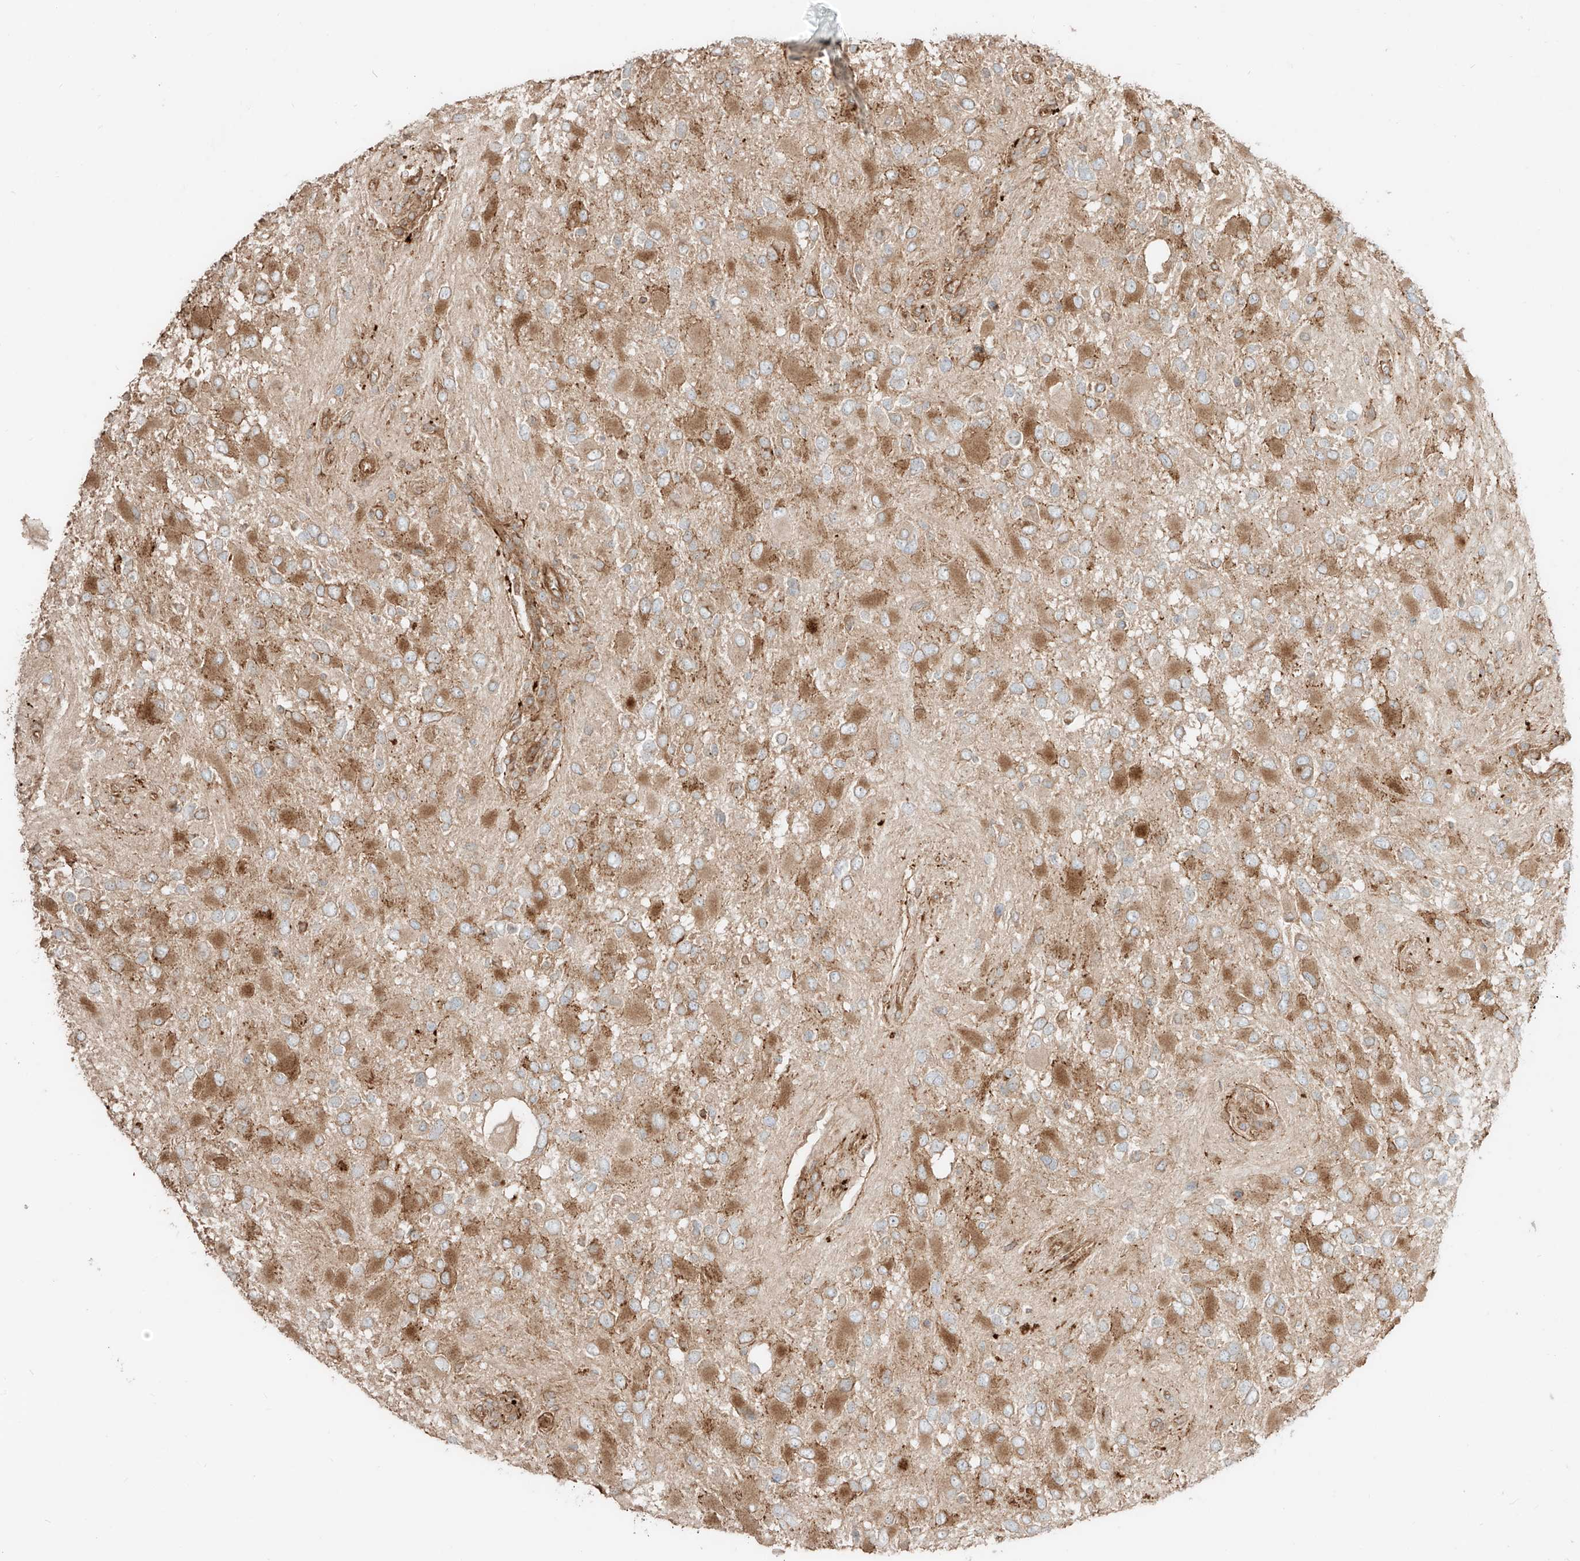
{"staining": {"intensity": "moderate", "quantity": ">75%", "location": "cytoplasmic/membranous"}, "tissue": "glioma", "cell_type": "Tumor cells", "image_type": "cancer", "snomed": [{"axis": "morphology", "description": "Glioma, malignant, High grade"}, {"axis": "topography", "description": "Brain"}], "caption": "A histopathology image showing moderate cytoplasmic/membranous staining in about >75% of tumor cells in malignant high-grade glioma, as visualized by brown immunohistochemical staining.", "gene": "CCDC115", "patient": {"sex": "male", "age": 53}}